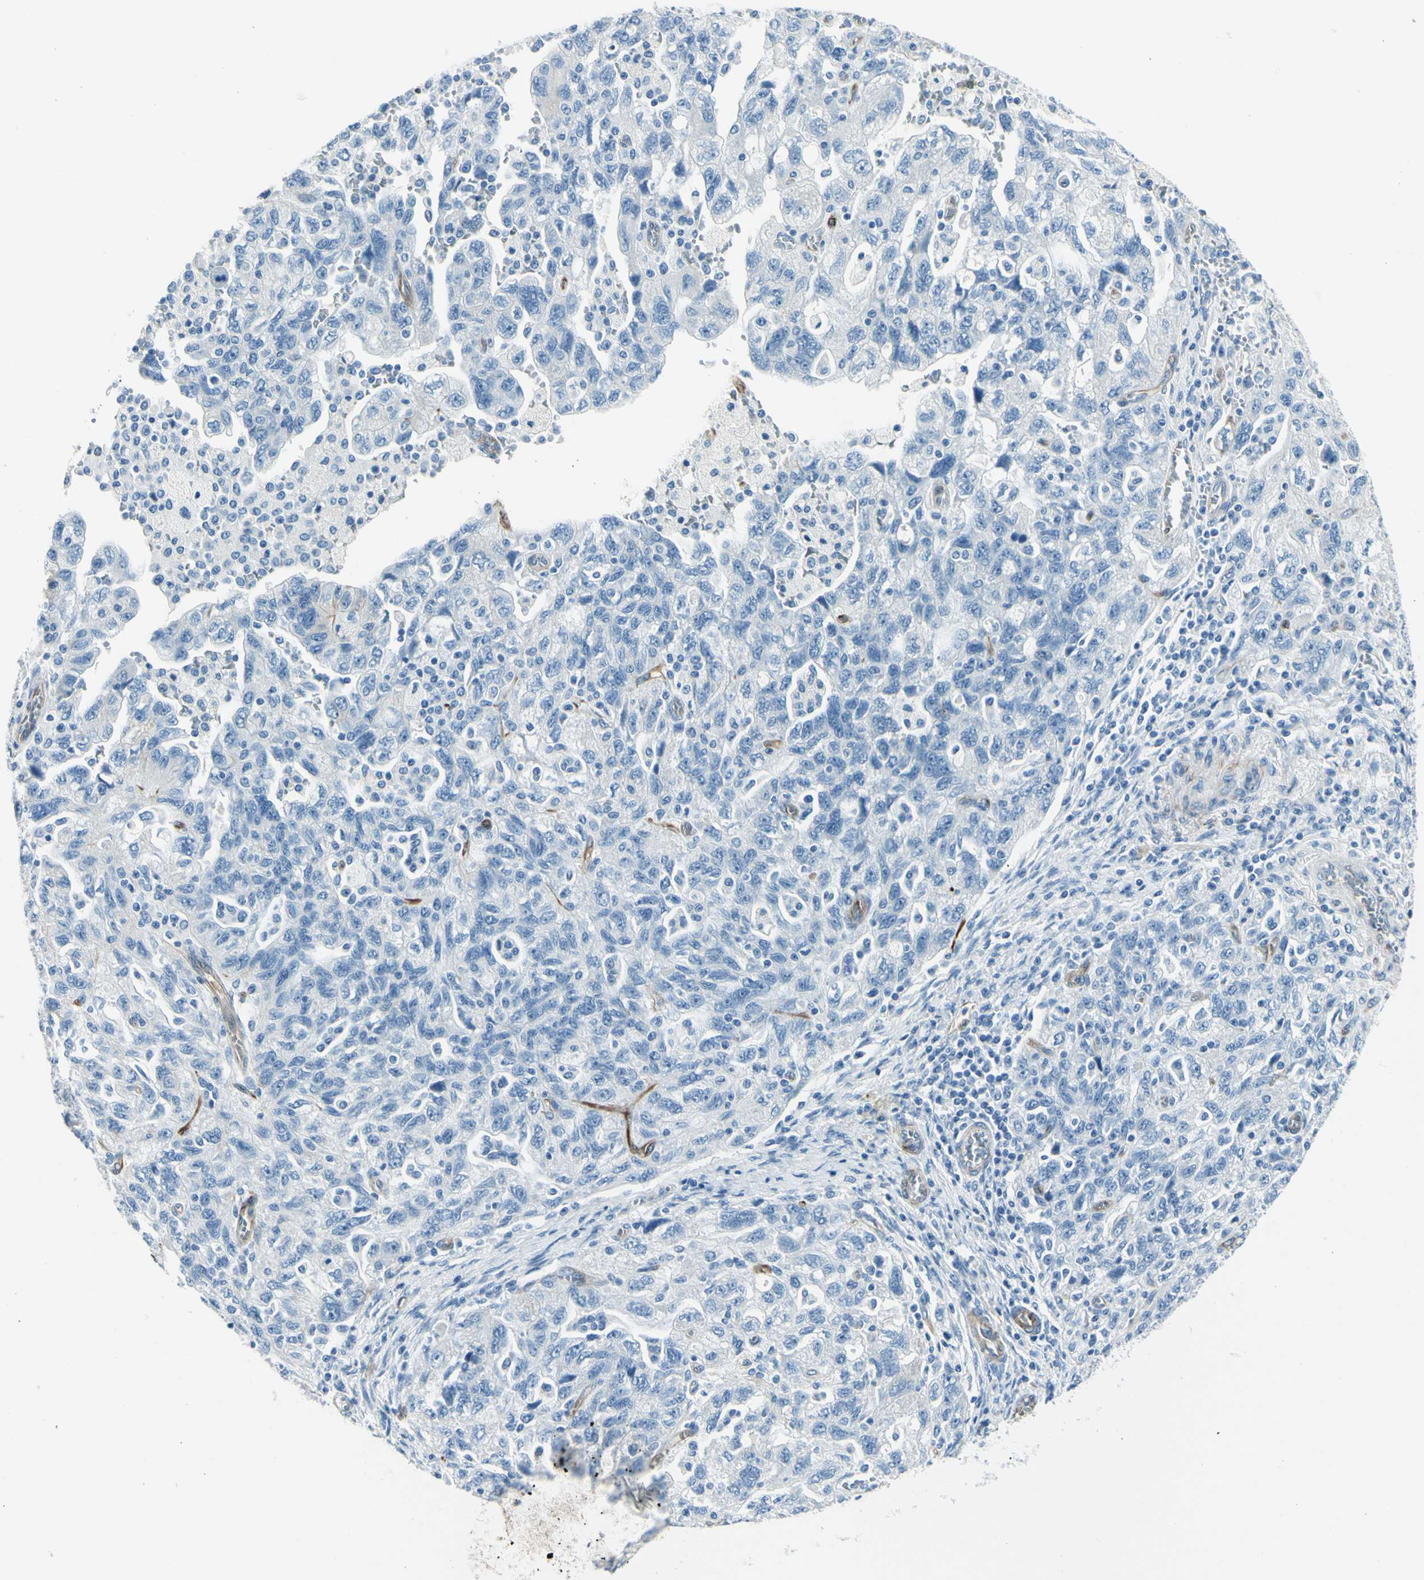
{"staining": {"intensity": "negative", "quantity": "none", "location": "none"}, "tissue": "ovarian cancer", "cell_type": "Tumor cells", "image_type": "cancer", "snomed": [{"axis": "morphology", "description": "Carcinoma, NOS"}, {"axis": "morphology", "description": "Cystadenocarcinoma, serous, NOS"}, {"axis": "topography", "description": "Ovary"}], "caption": "Carcinoma (ovarian) was stained to show a protein in brown. There is no significant expression in tumor cells. (DAB (3,3'-diaminobenzidine) immunohistochemistry (IHC), high magnification).", "gene": "PTH2R", "patient": {"sex": "female", "age": 69}}